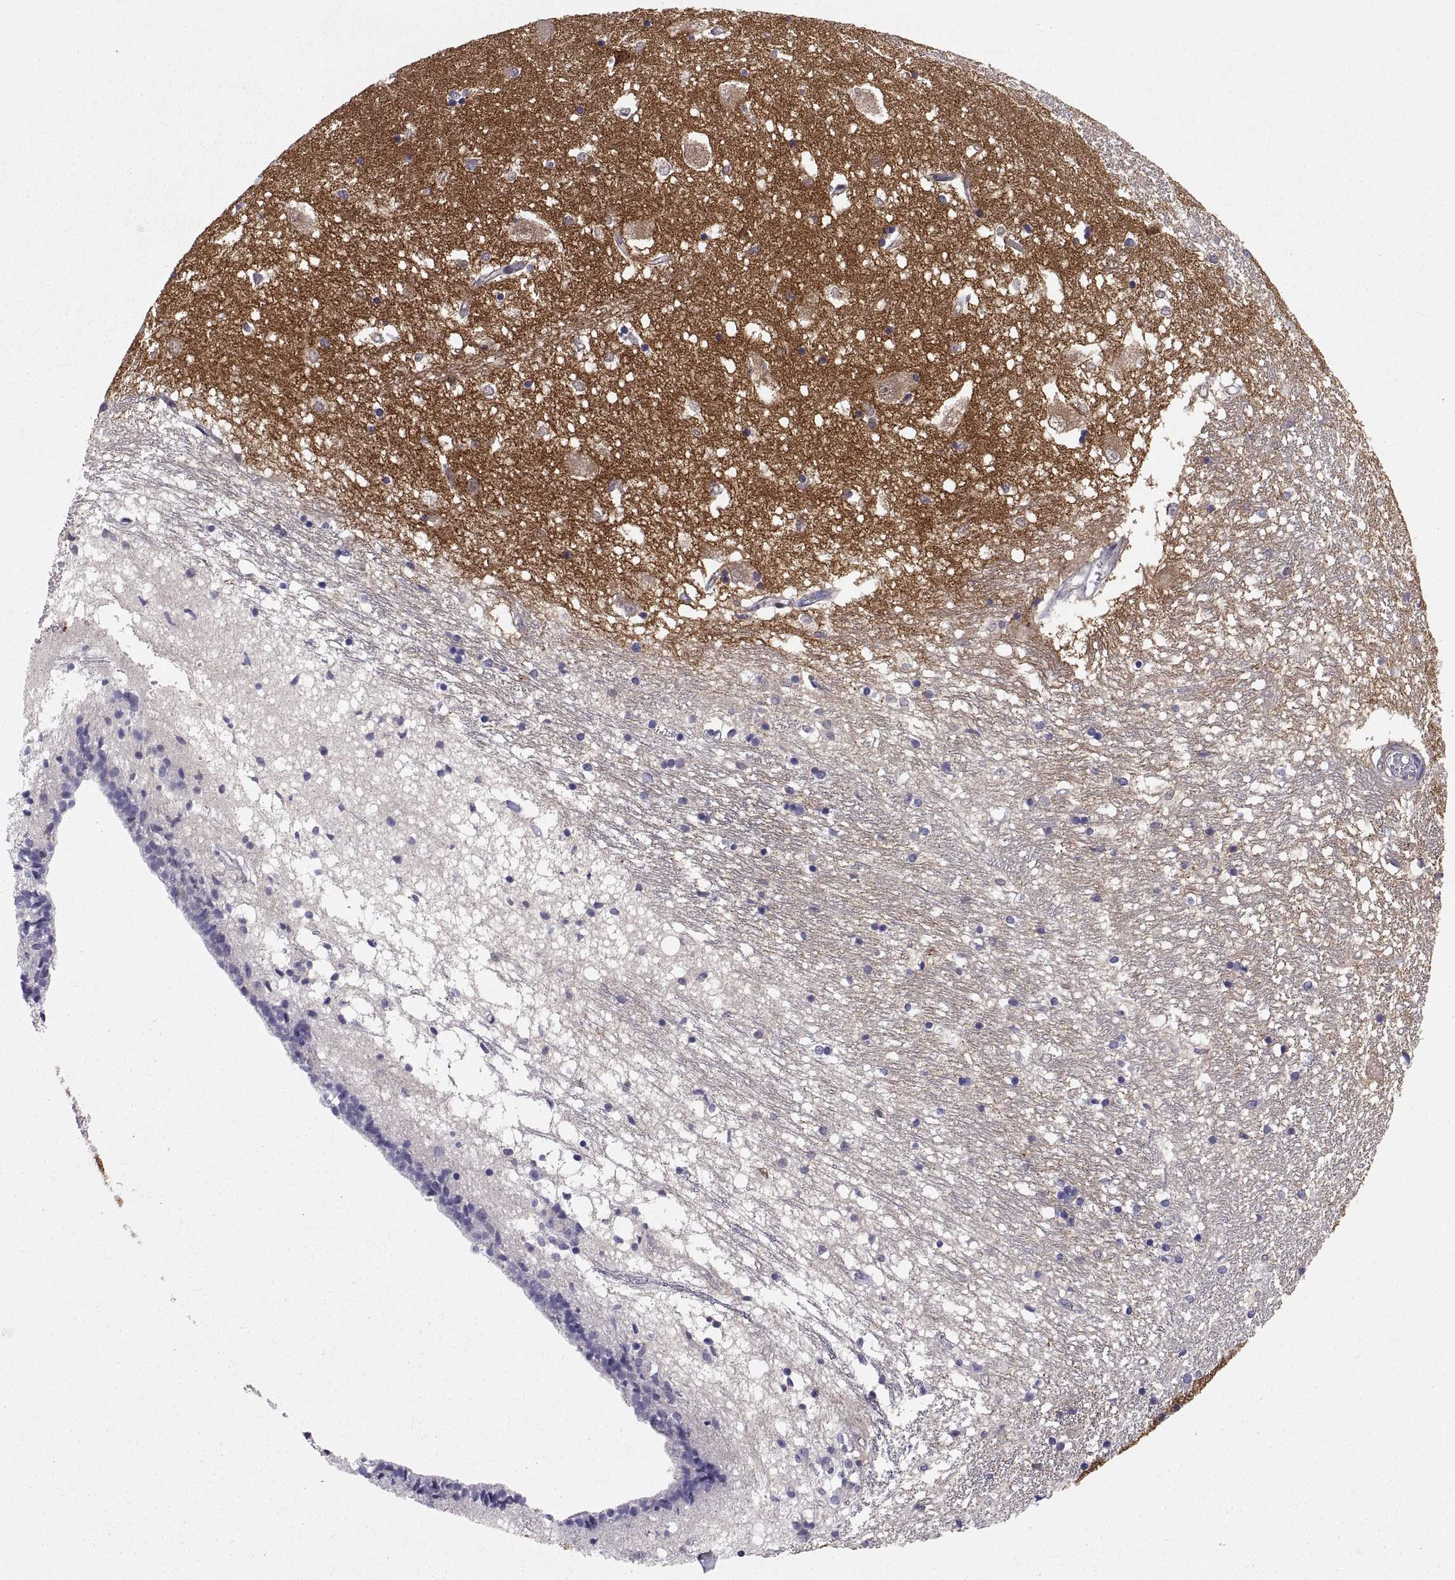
{"staining": {"intensity": "negative", "quantity": "none", "location": "none"}, "tissue": "caudate", "cell_type": "Glial cells", "image_type": "normal", "snomed": [{"axis": "morphology", "description": "Normal tissue, NOS"}, {"axis": "topography", "description": "Lateral ventricle wall"}], "caption": "Caudate was stained to show a protein in brown. There is no significant expression in glial cells.", "gene": "STRC", "patient": {"sex": "female", "age": 71}}